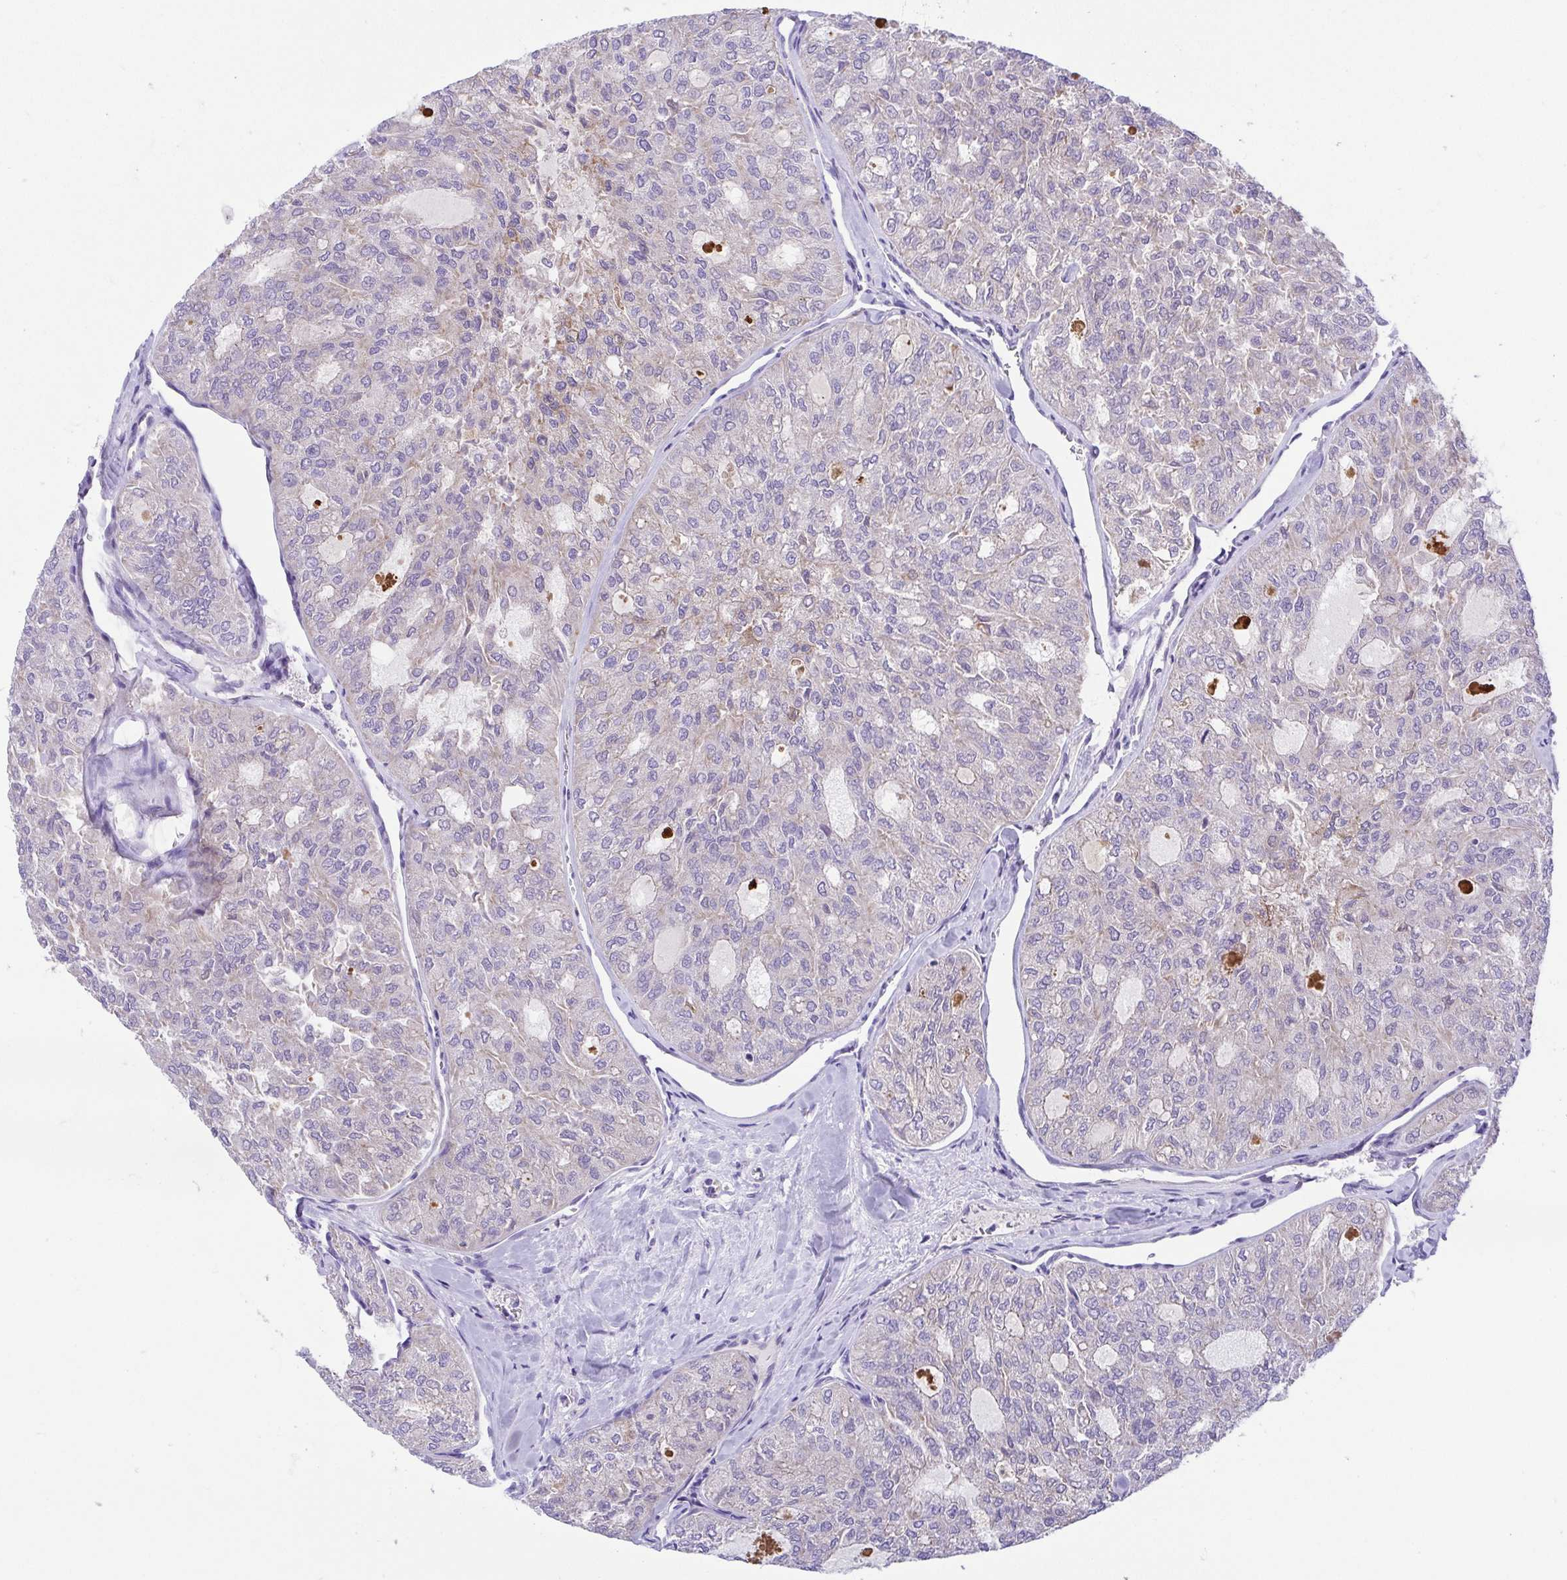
{"staining": {"intensity": "negative", "quantity": "none", "location": "none"}, "tissue": "thyroid cancer", "cell_type": "Tumor cells", "image_type": "cancer", "snomed": [{"axis": "morphology", "description": "Follicular adenoma carcinoma, NOS"}, {"axis": "topography", "description": "Thyroid gland"}], "caption": "Immunohistochemistry (IHC) histopathology image of neoplastic tissue: human thyroid cancer (follicular adenoma carcinoma) stained with DAB (3,3'-diaminobenzidine) shows no significant protein positivity in tumor cells.", "gene": "SLC13A1", "patient": {"sex": "male", "age": 75}}